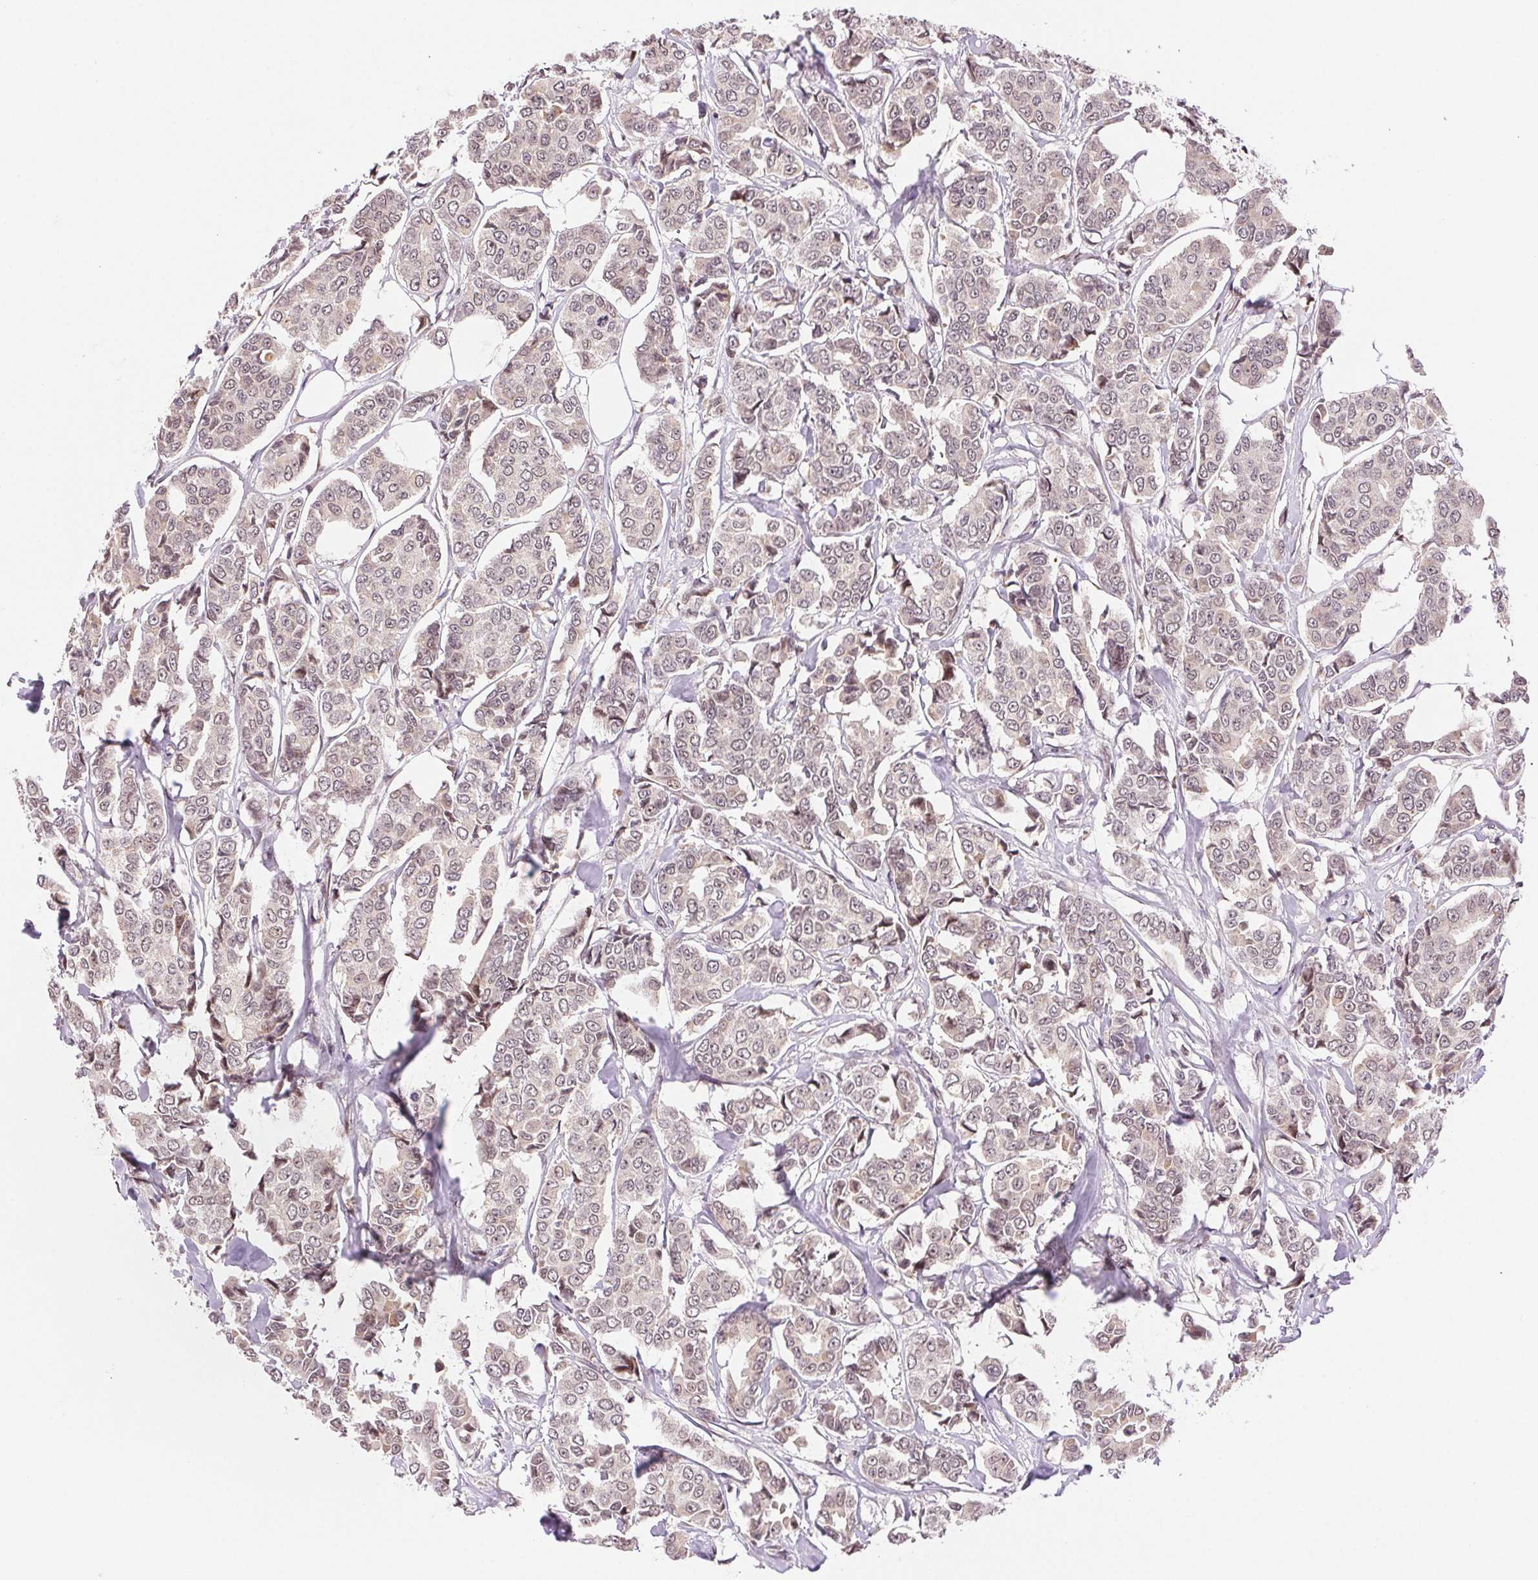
{"staining": {"intensity": "weak", "quantity": "25%-75%", "location": "cytoplasmic/membranous,nuclear"}, "tissue": "breast cancer", "cell_type": "Tumor cells", "image_type": "cancer", "snomed": [{"axis": "morphology", "description": "Duct carcinoma"}, {"axis": "topography", "description": "Breast"}], "caption": "Immunohistochemical staining of human breast cancer (invasive ductal carcinoma) displays weak cytoplasmic/membranous and nuclear protein staining in approximately 25%-75% of tumor cells.", "gene": "GRHL3", "patient": {"sex": "female", "age": 94}}